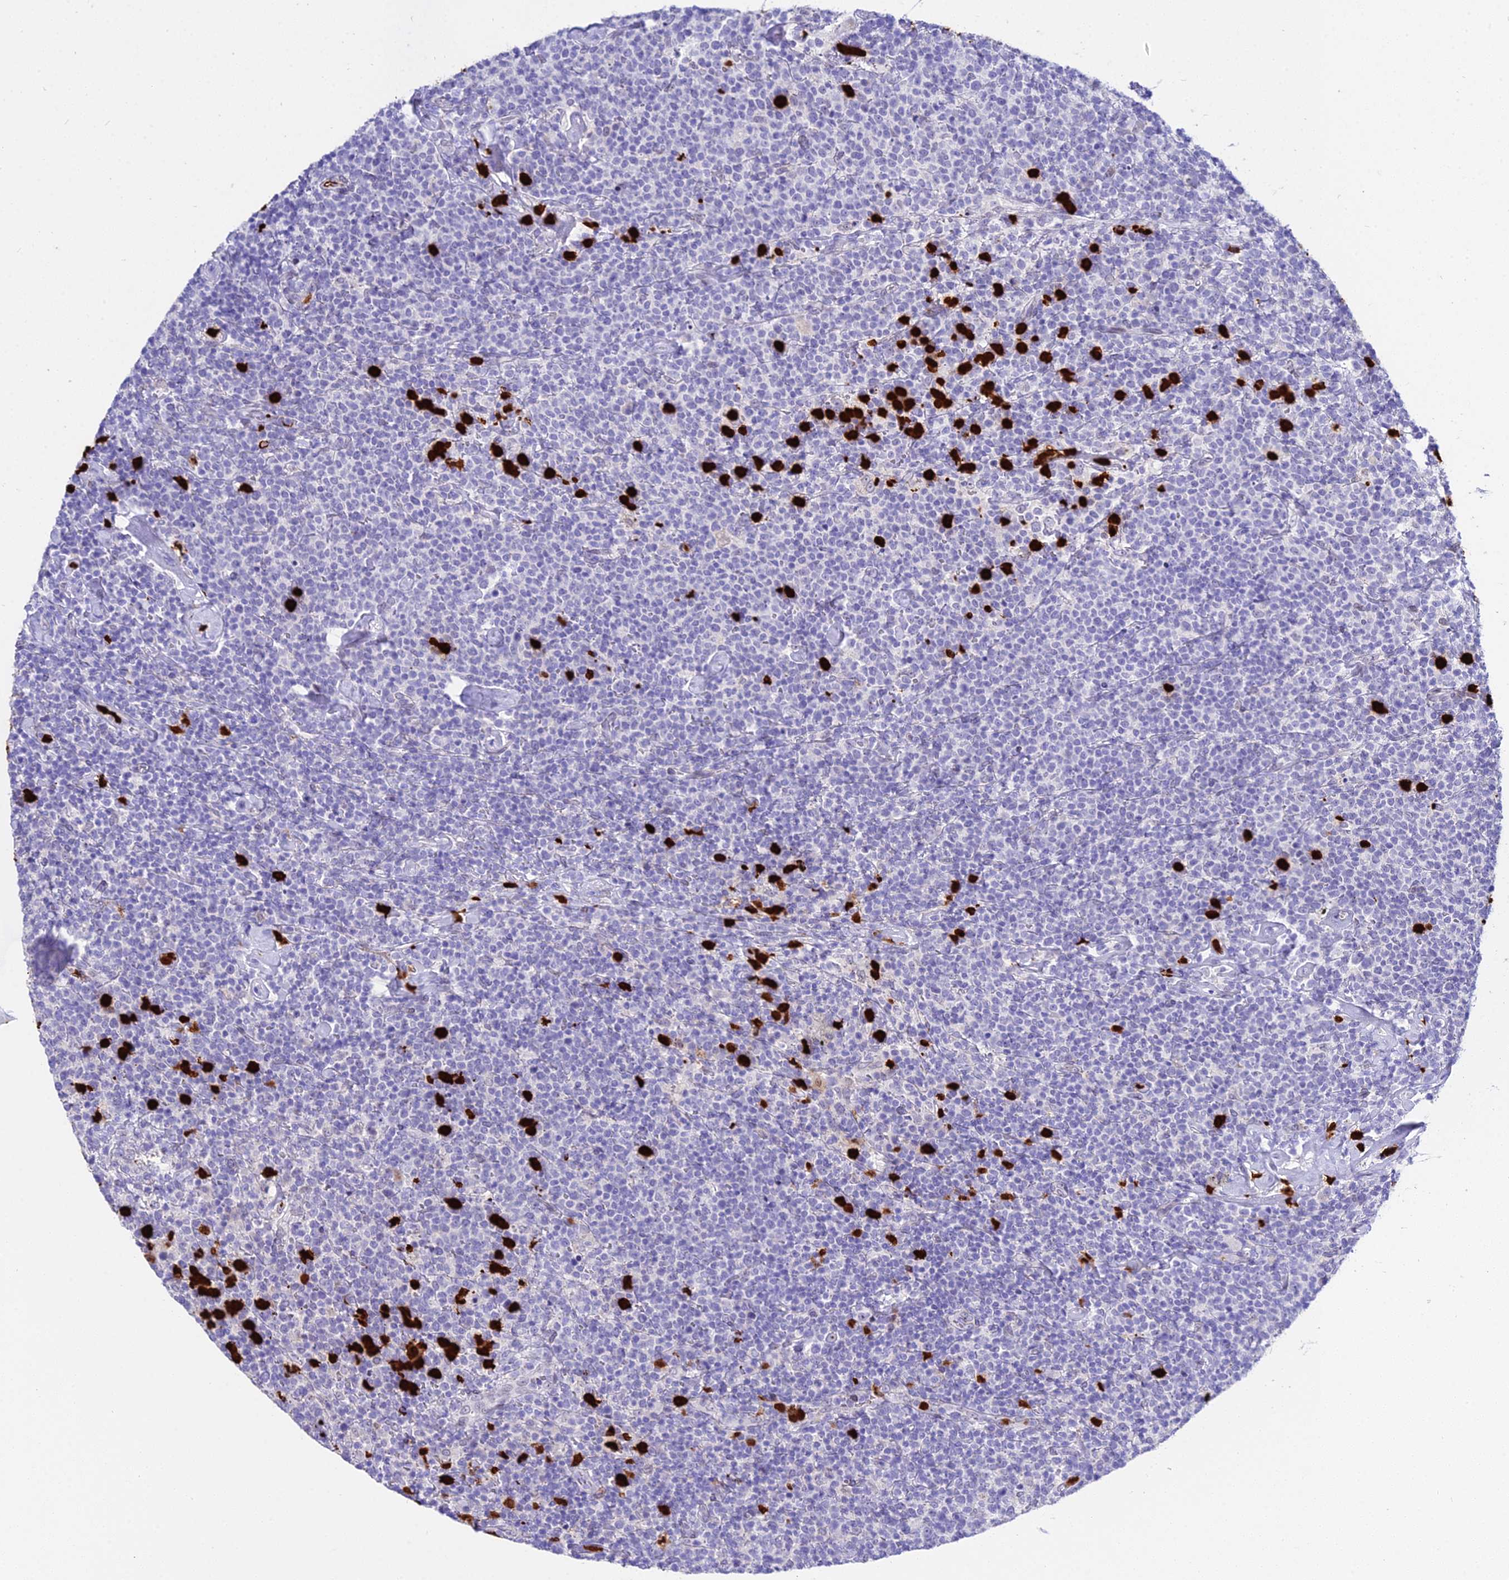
{"staining": {"intensity": "negative", "quantity": "none", "location": "none"}, "tissue": "lymphoma", "cell_type": "Tumor cells", "image_type": "cancer", "snomed": [{"axis": "morphology", "description": "Malignant lymphoma, non-Hodgkin's type, High grade"}, {"axis": "topography", "description": "Lymph node"}], "caption": "DAB (3,3'-diaminobenzidine) immunohistochemical staining of lymphoma reveals no significant staining in tumor cells.", "gene": "MCM10", "patient": {"sex": "male", "age": 61}}